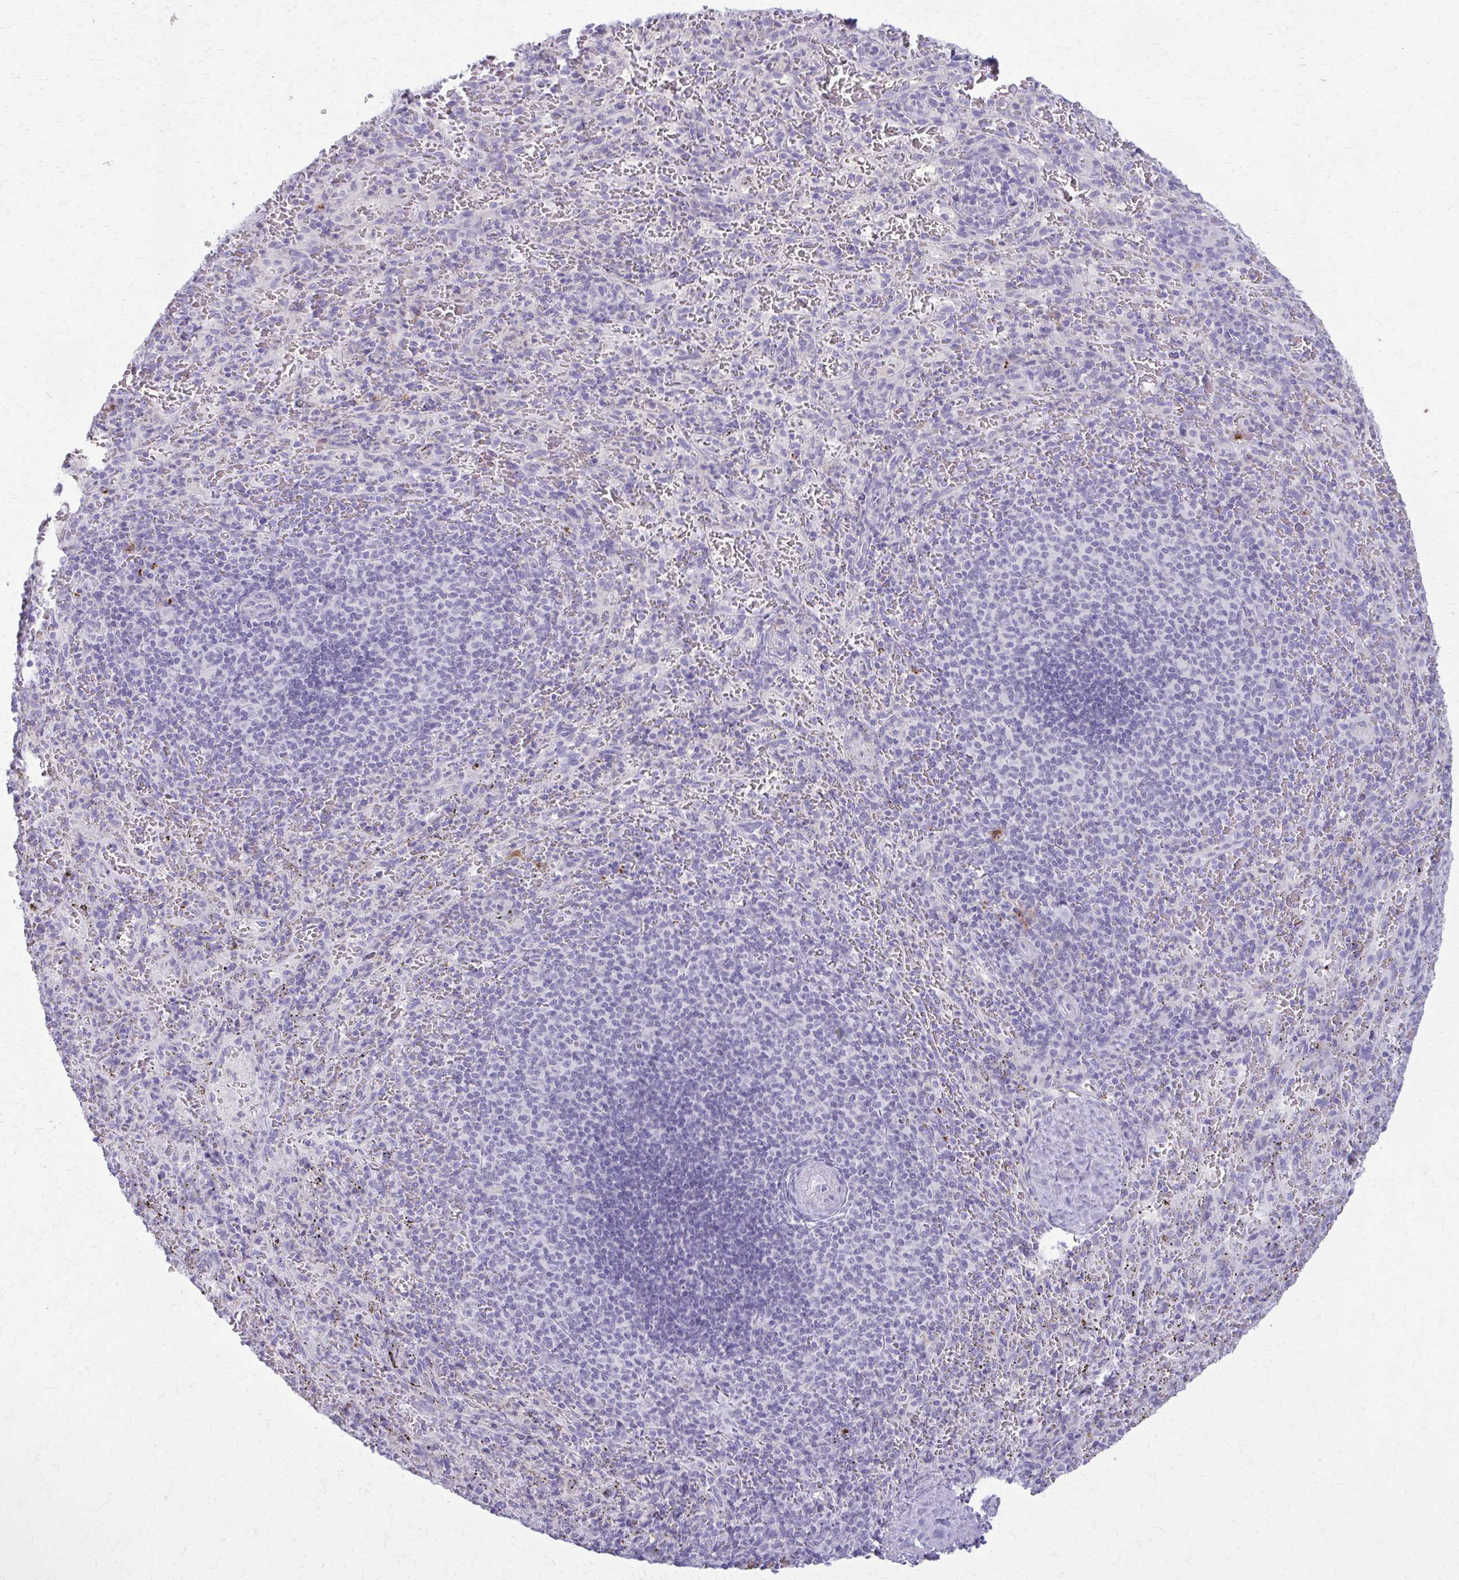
{"staining": {"intensity": "negative", "quantity": "none", "location": "none"}, "tissue": "spleen", "cell_type": "Cells in red pulp", "image_type": "normal", "snomed": [{"axis": "morphology", "description": "Normal tissue, NOS"}, {"axis": "topography", "description": "Spleen"}], "caption": "Immunohistochemistry (IHC) image of unremarkable spleen: spleen stained with DAB shows no significant protein expression in cells in red pulp.", "gene": "ENSG00000275249", "patient": {"sex": "male", "age": 57}}